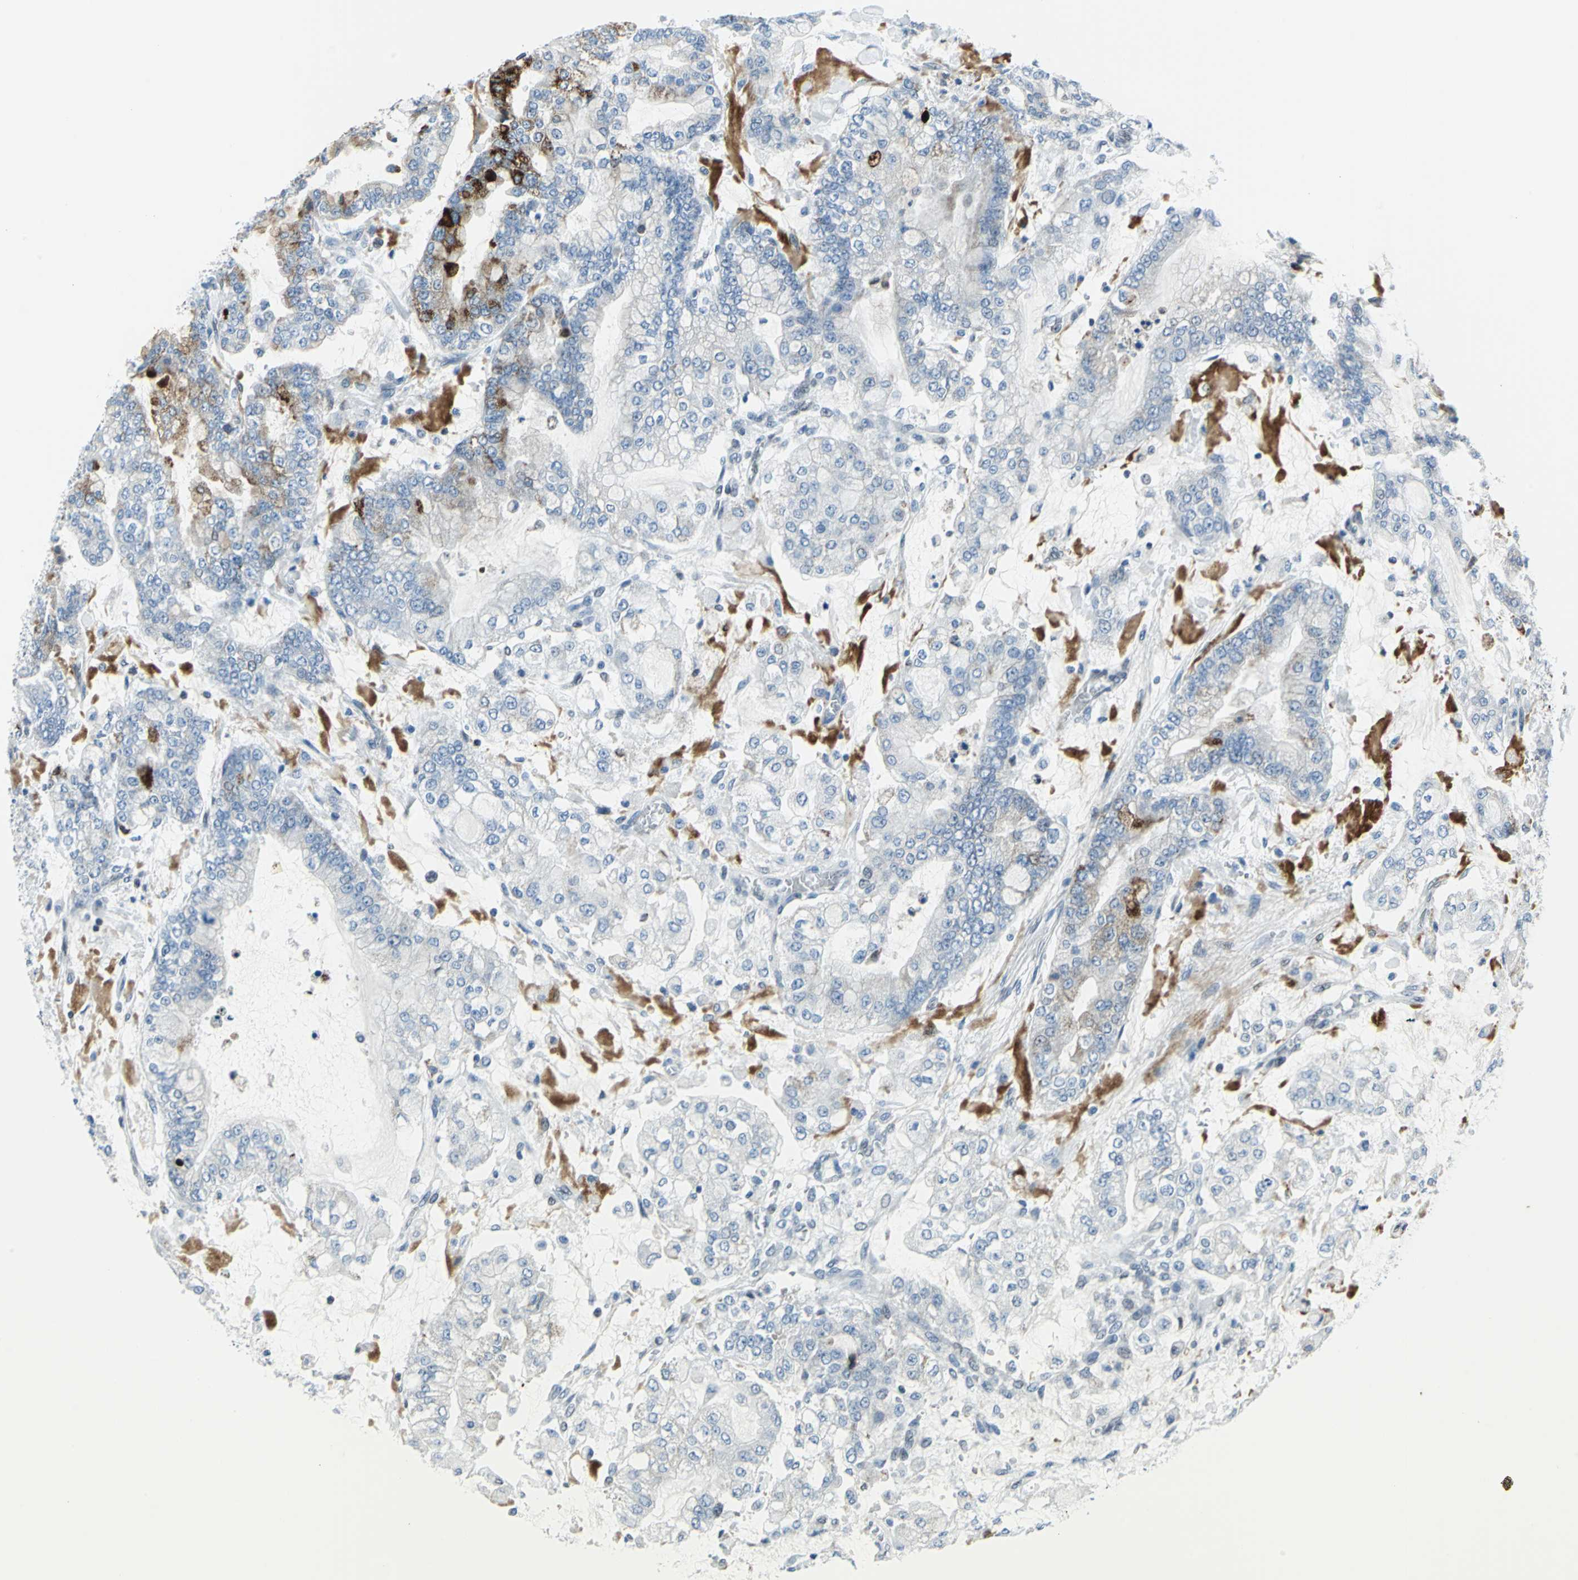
{"staining": {"intensity": "strong", "quantity": "<25%", "location": "cytoplasmic/membranous"}, "tissue": "stomach cancer", "cell_type": "Tumor cells", "image_type": "cancer", "snomed": [{"axis": "morphology", "description": "Adenocarcinoma, NOS"}, {"axis": "topography", "description": "Stomach"}], "caption": "Stomach cancer (adenocarcinoma) stained for a protein (brown) reveals strong cytoplasmic/membranous positive expression in about <25% of tumor cells.", "gene": "SNUPN", "patient": {"sex": "male", "age": 76}}